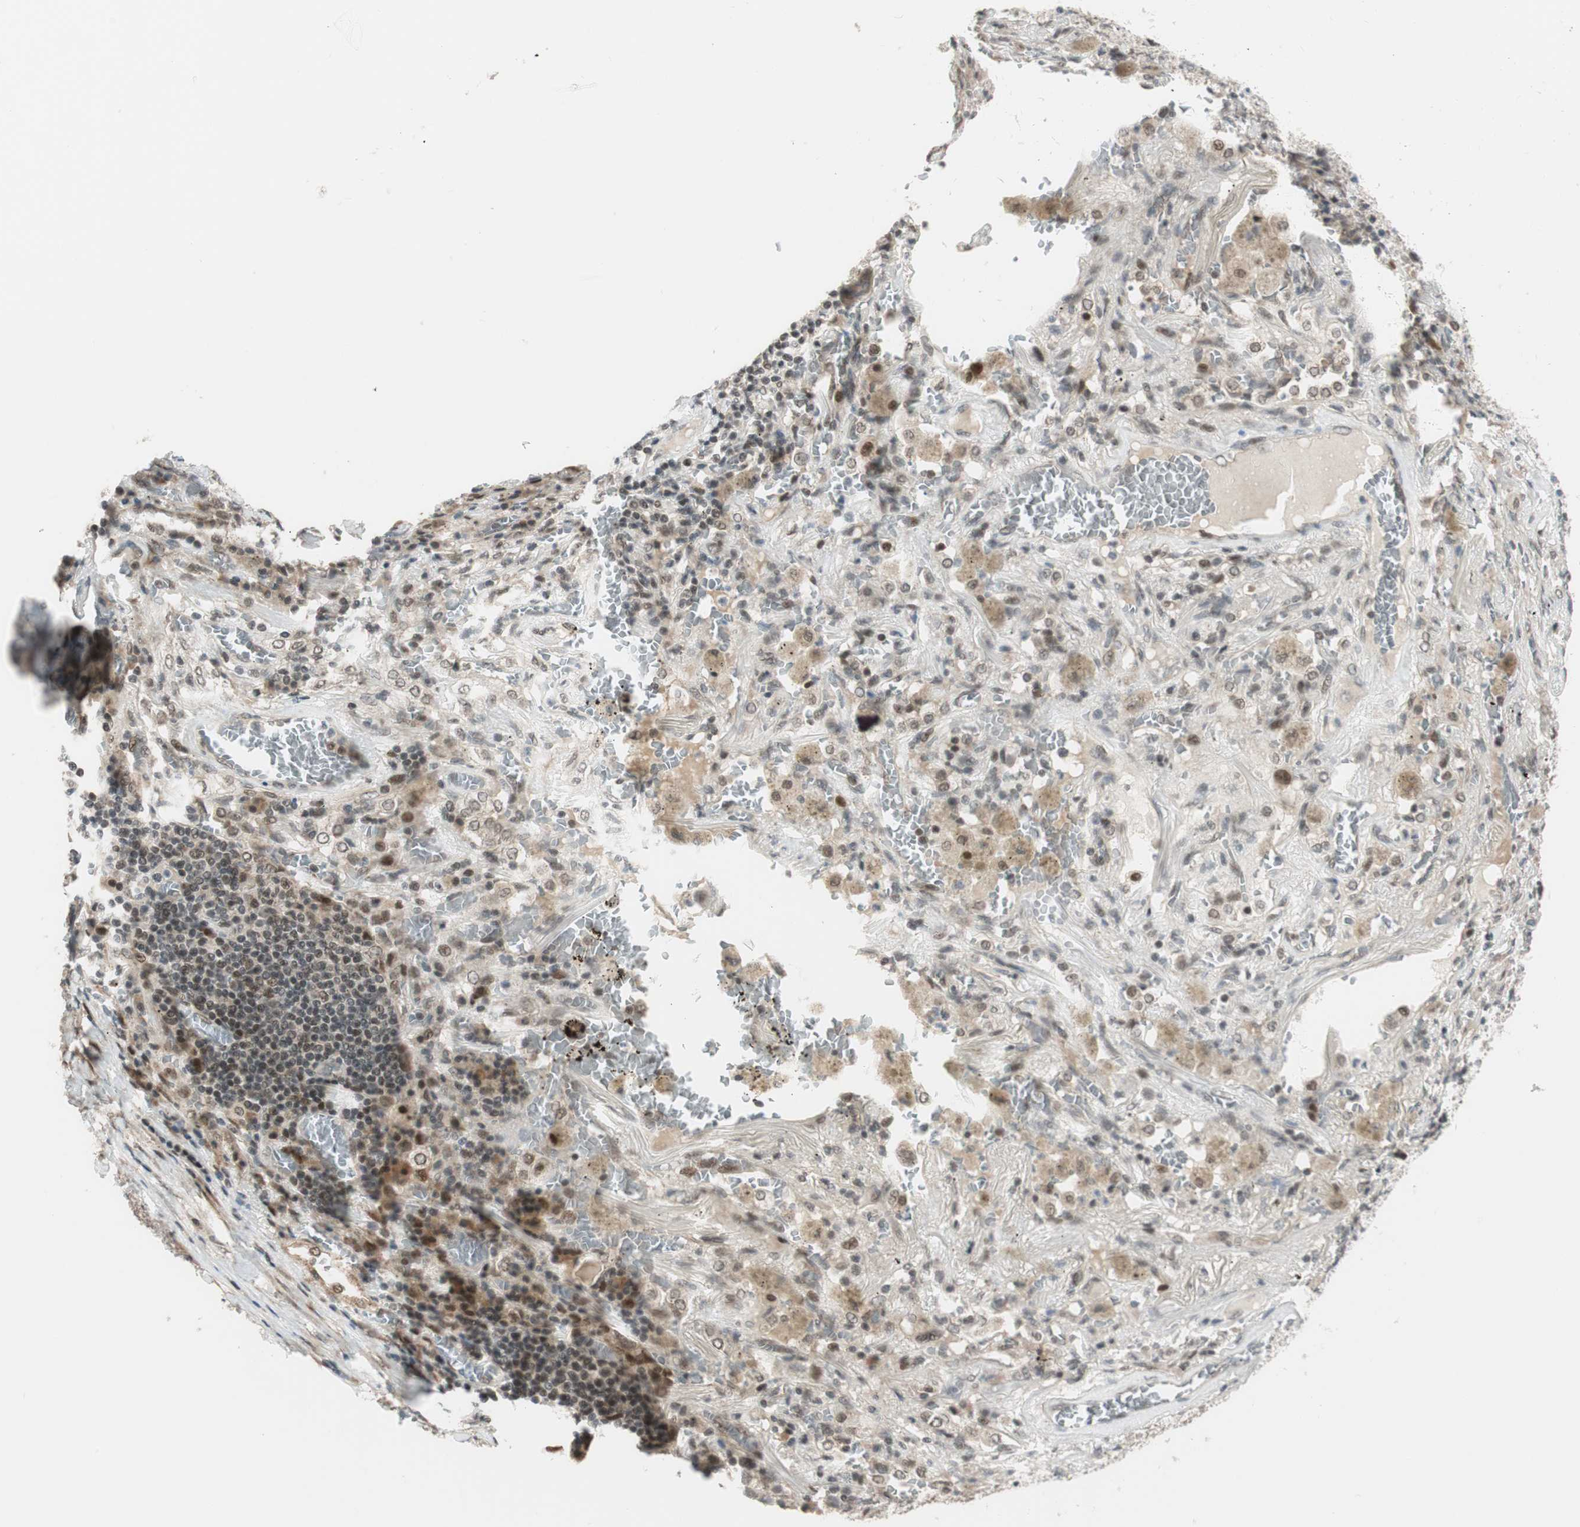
{"staining": {"intensity": "weak", "quantity": "25%-75%", "location": "cytoplasmic/membranous,nuclear"}, "tissue": "lung cancer", "cell_type": "Tumor cells", "image_type": "cancer", "snomed": [{"axis": "morphology", "description": "Squamous cell carcinoma, NOS"}, {"axis": "topography", "description": "Lung"}], "caption": "Immunohistochemistry (IHC) (DAB) staining of lung squamous cell carcinoma shows weak cytoplasmic/membranous and nuclear protein expression in approximately 25%-75% of tumor cells. The protein is shown in brown color, while the nuclei are stained blue.", "gene": "BRMS1", "patient": {"sex": "male", "age": 57}}